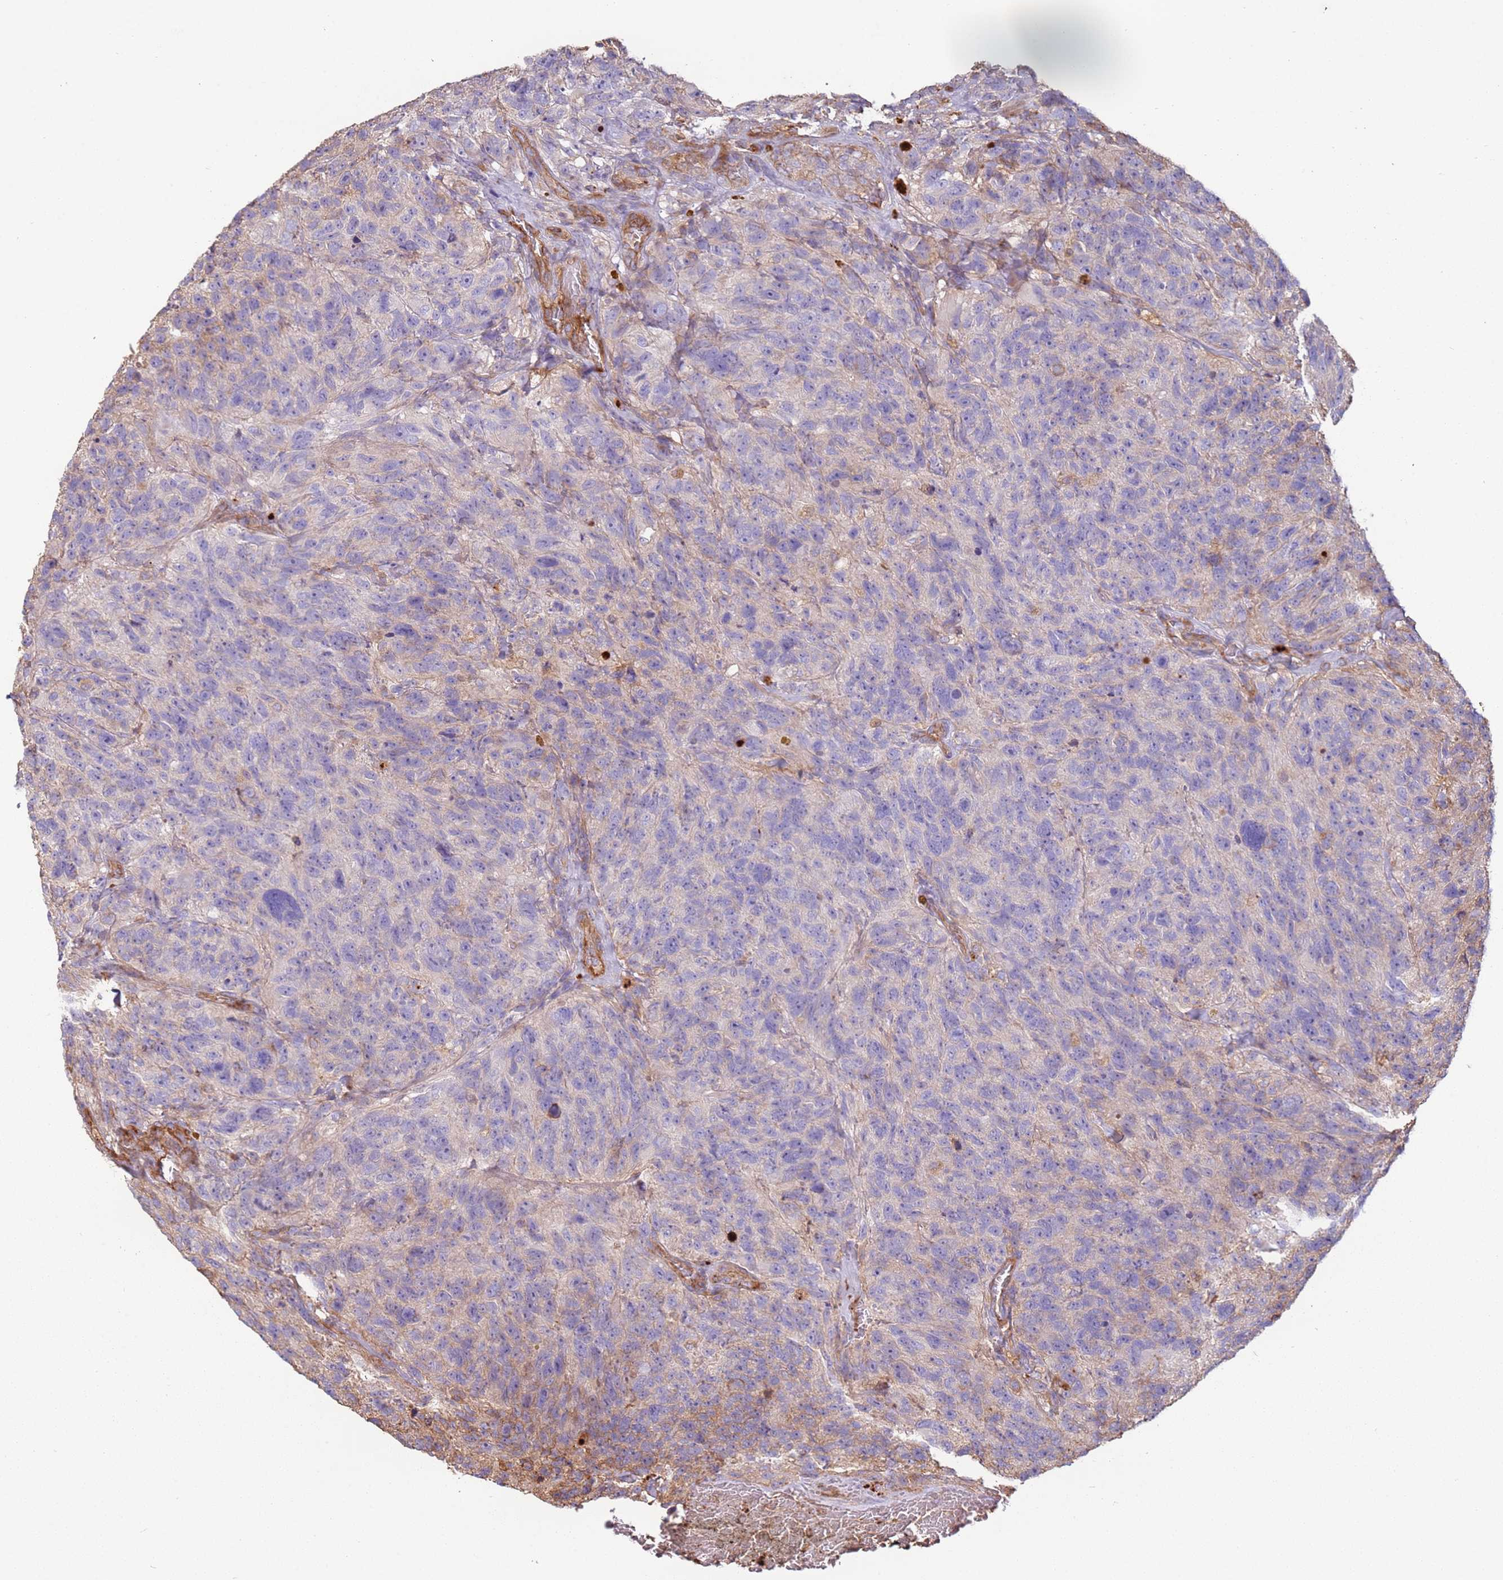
{"staining": {"intensity": "negative", "quantity": "none", "location": "none"}, "tissue": "glioma", "cell_type": "Tumor cells", "image_type": "cancer", "snomed": [{"axis": "morphology", "description": "Glioma, malignant, High grade"}, {"axis": "topography", "description": "Brain"}], "caption": "IHC photomicrograph of neoplastic tissue: human glioma stained with DAB (3,3'-diaminobenzidine) reveals no significant protein positivity in tumor cells.", "gene": "NDUFAF4", "patient": {"sex": "male", "age": 69}}